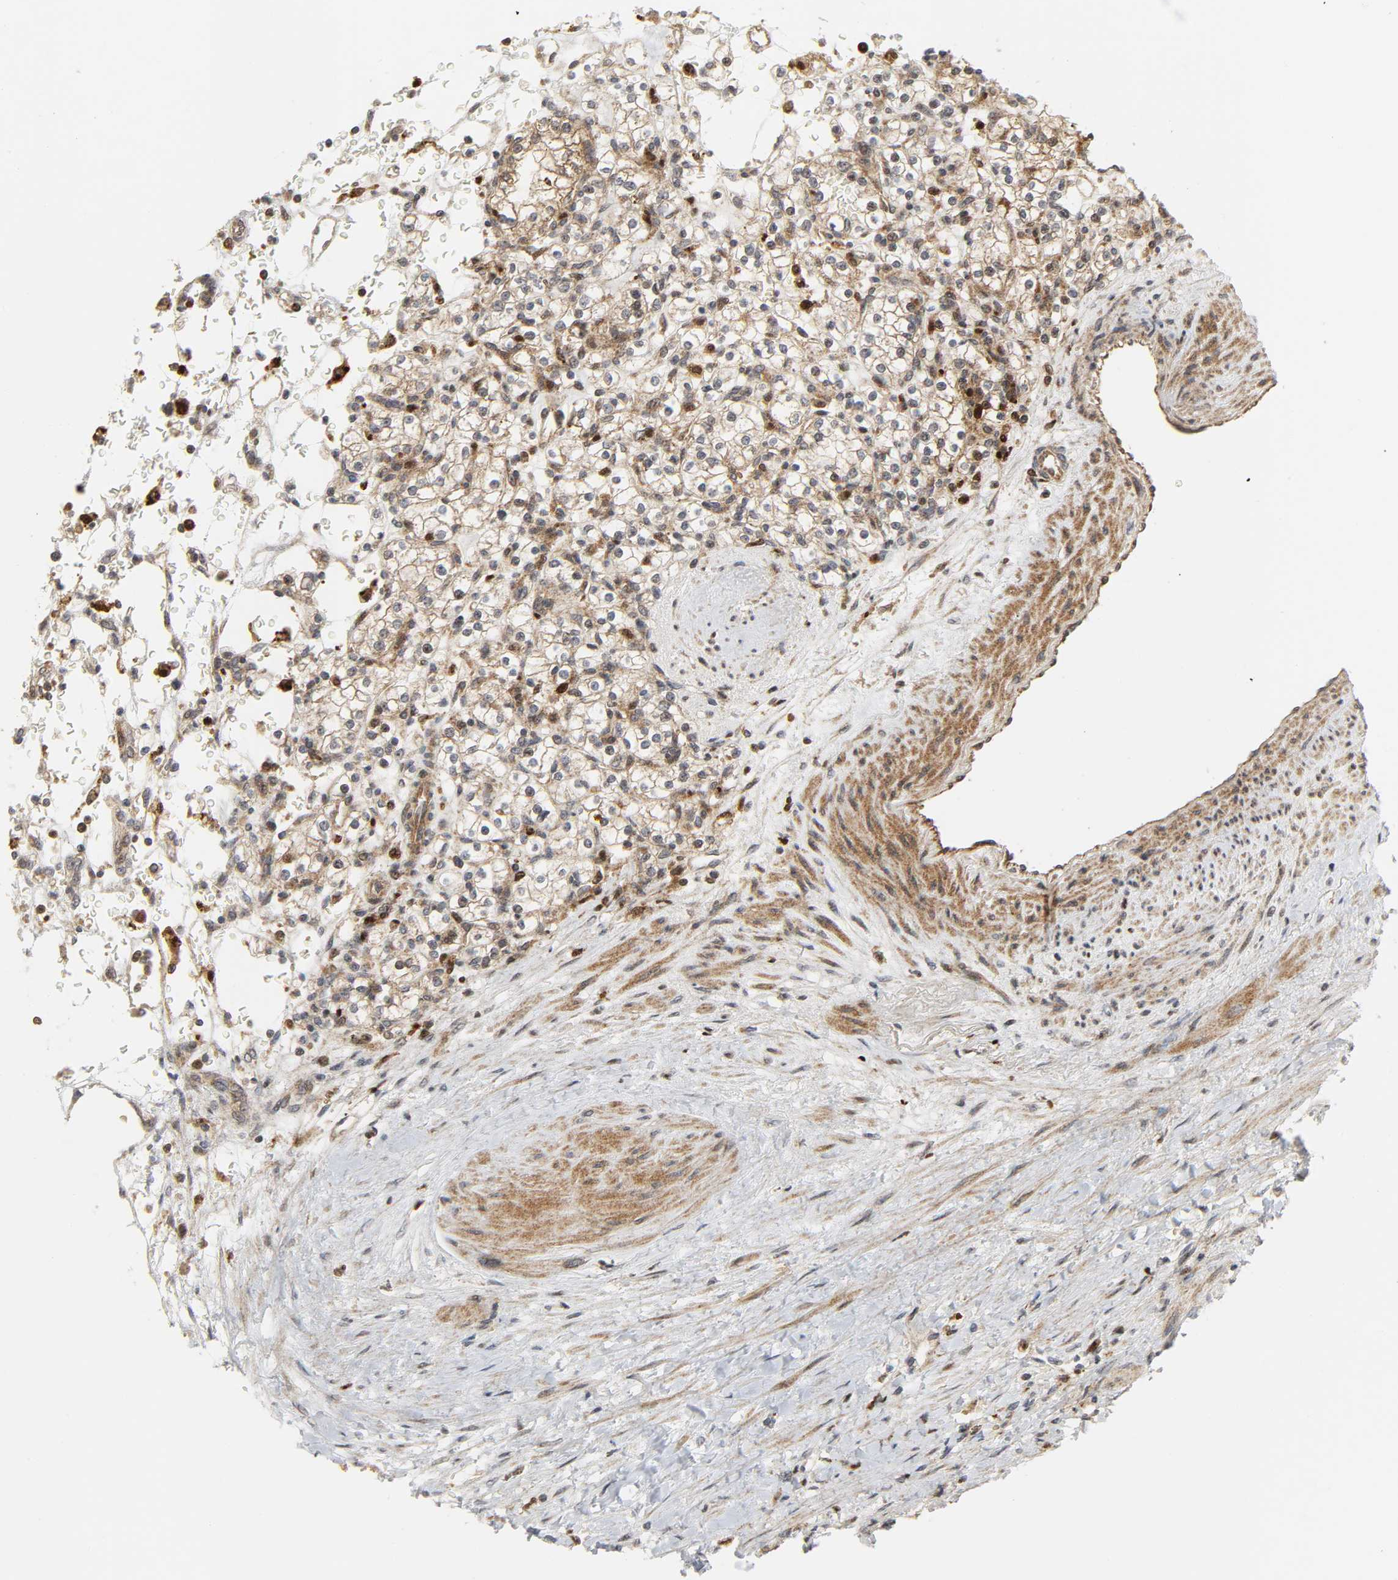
{"staining": {"intensity": "moderate", "quantity": ">75%", "location": "cytoplasmic/membranous,nuclear"}, "tissue": "renal cancer", "cell_type": "Tumor cells", "image_type": "cancer", "snomed": [{"axis": "morphology", "description": "Normal tissue, NOS"}, {"axis": "morphology", "description": "Adenocarcinoma, NOS"}, {"axis": "topography", "description": "Kidney"}], "caption": "Protein expression by IHC displays moderate cytoplasmic/membranous and nuclear expression in about >75% of tumor cells in renal cancer (adenocarcinoma).", "gene": "CHUK", "patient": {"sex": "female", "age": 55}}